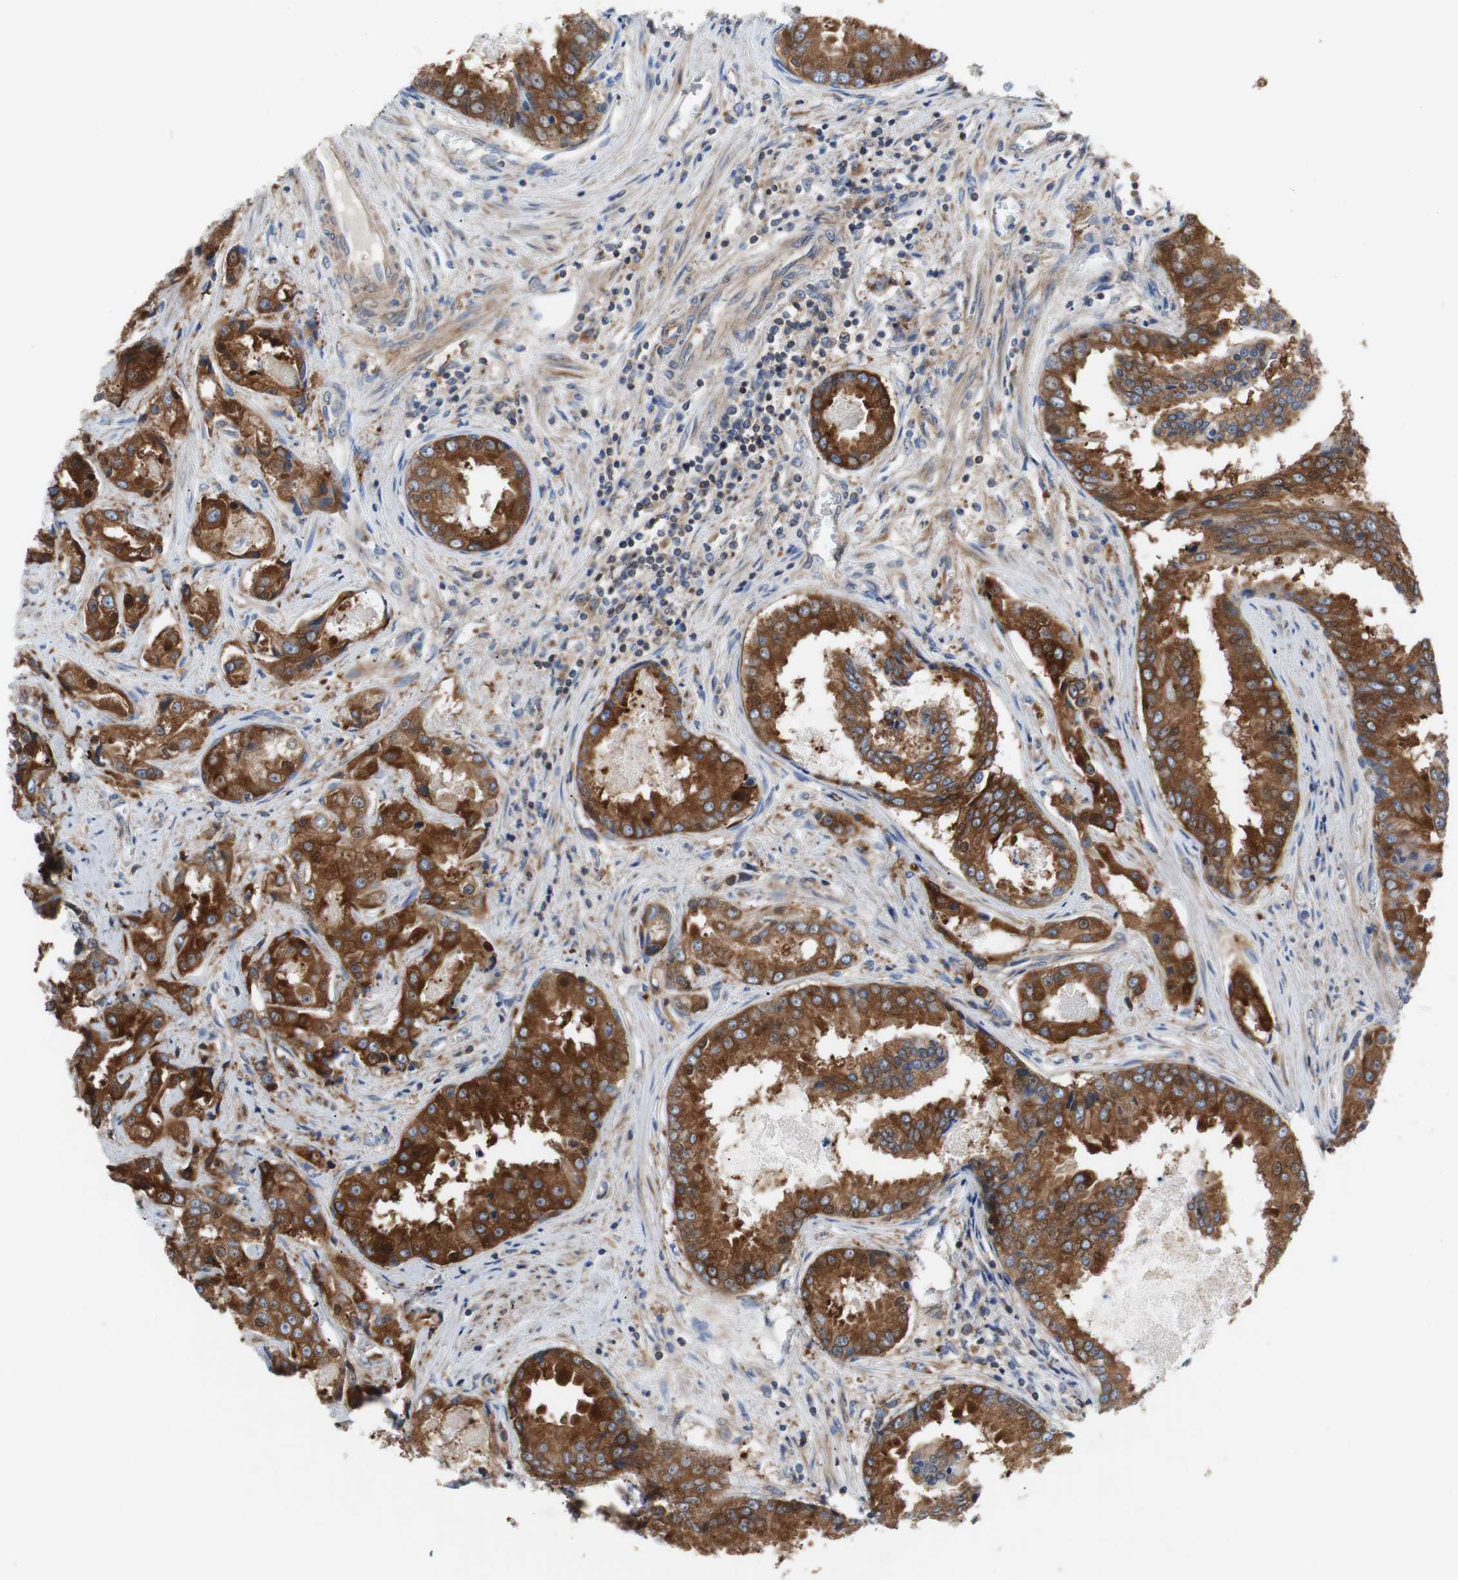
{"staining": {"intensity": "strong", "quantity": ">75%", "location": "cytoplasmic/membranous"}, "tissue": "prostate cancer", "cell_type": "Tumor cells", "image_type": "cancer", "snomed": [{"axis": "morphology", "description": "Adenocarcinoma, High grade"}, {"axis": "topography", "description": "Prostate"}], "caption": "Strong cytoplasmic/membranous protein positivity is appreciated in about >75% of tumor cells in prostate cancer (adenocarcinoma (high-grade)).", "gene": "GYS1", "patient": {"sex": "male", "age": 73}}